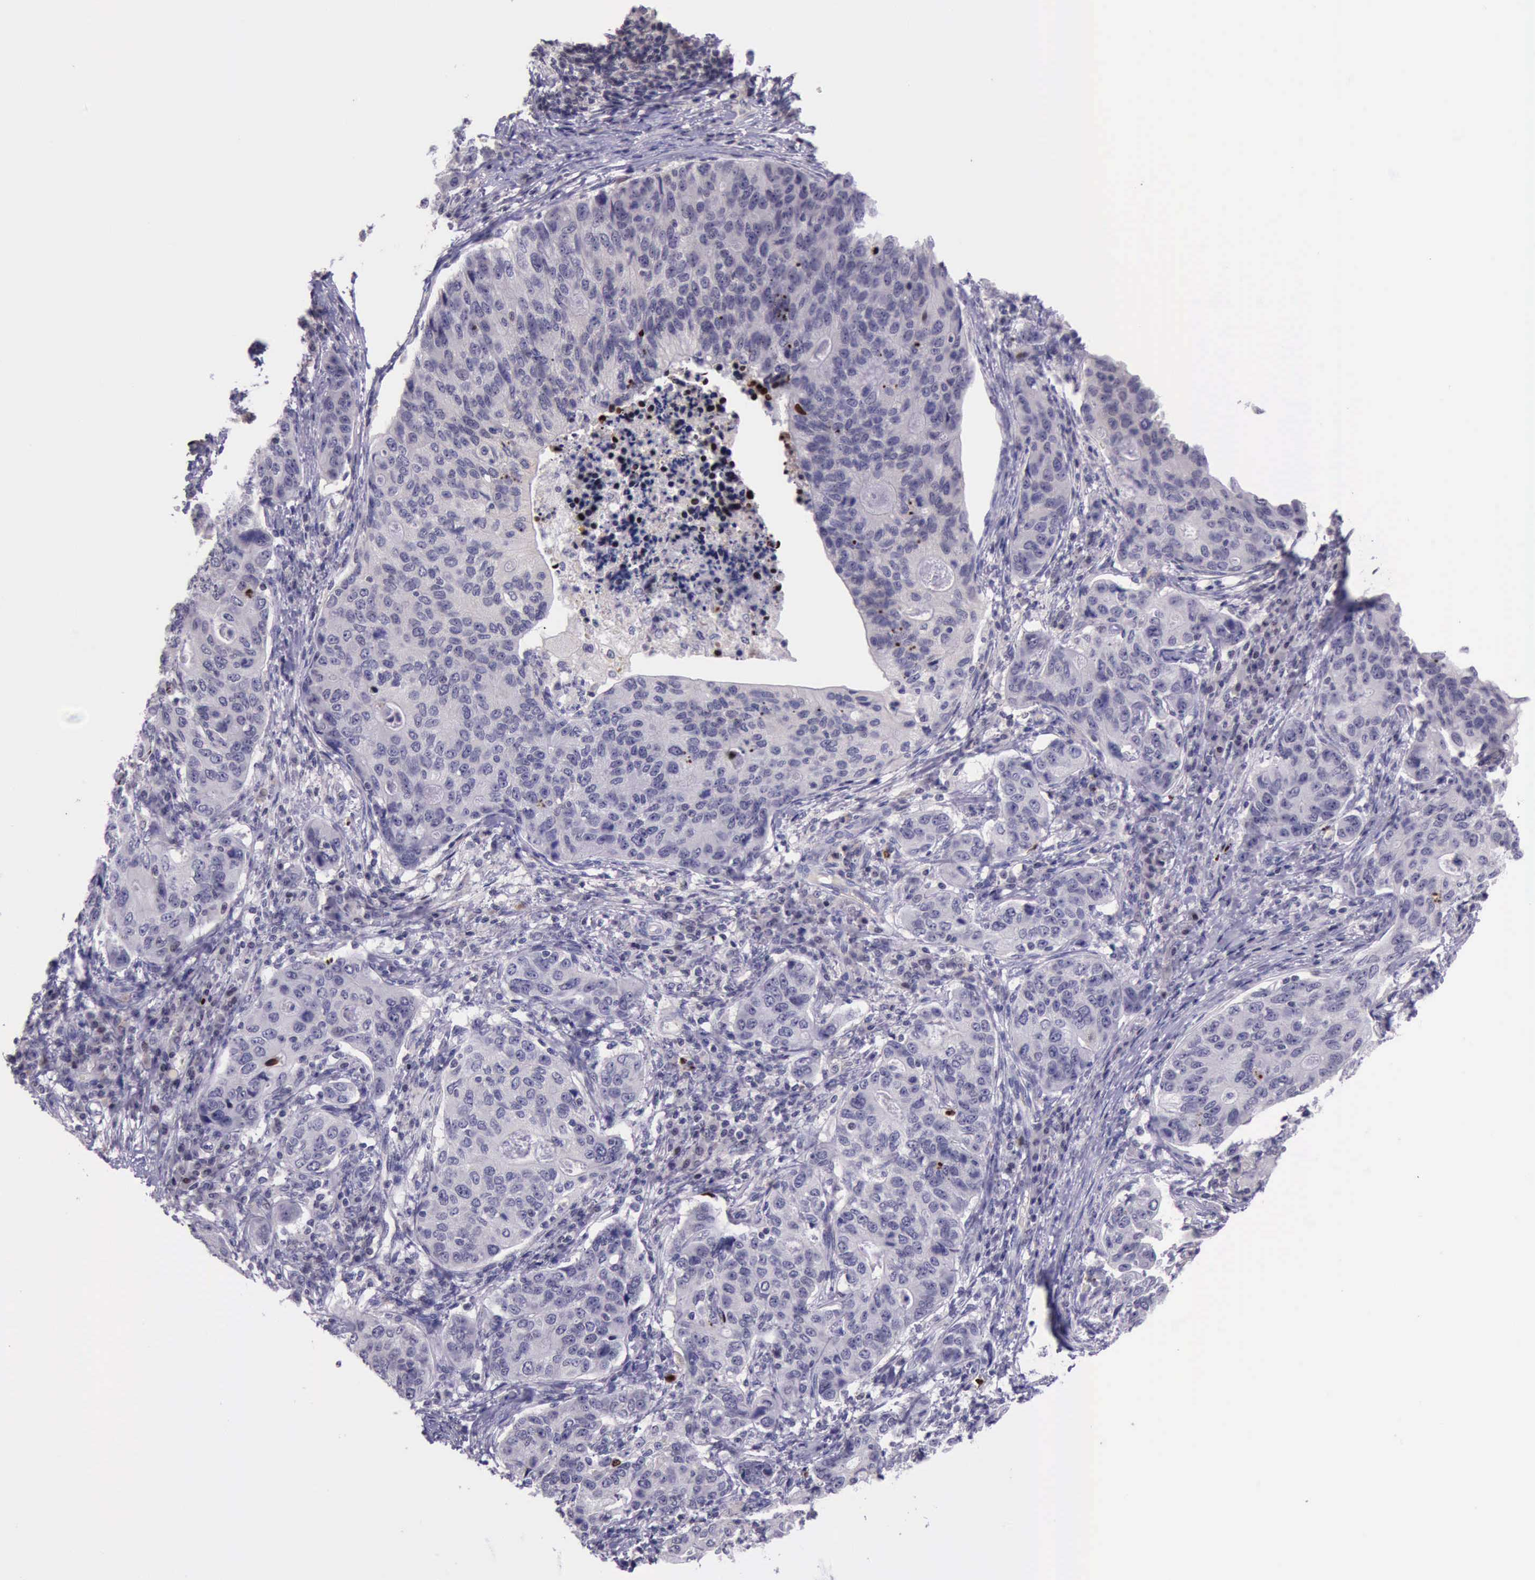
{"staining": {"intensity": "strong", "quantity": "<25%", "location": "nuclear"}, "tissue": "stomach cancer", "cell_type": "Tumor cells", "image_type": "cancer", "snomed": [{"axis": "morphology", "description": "Adenocarcinoma, NOS"}, {"axis": "topography", "description": "Esophagus"}, {"axis": "topography", "description": "Stomach"}], "caption": "DAB immunohistochemical staining of adenocarcinoma (stomach) demonstrates strong nuclear protein staining in about <25% of tumor cells.", "gene": "PARP1", "patient": {"sex": "male", "age": 74}}